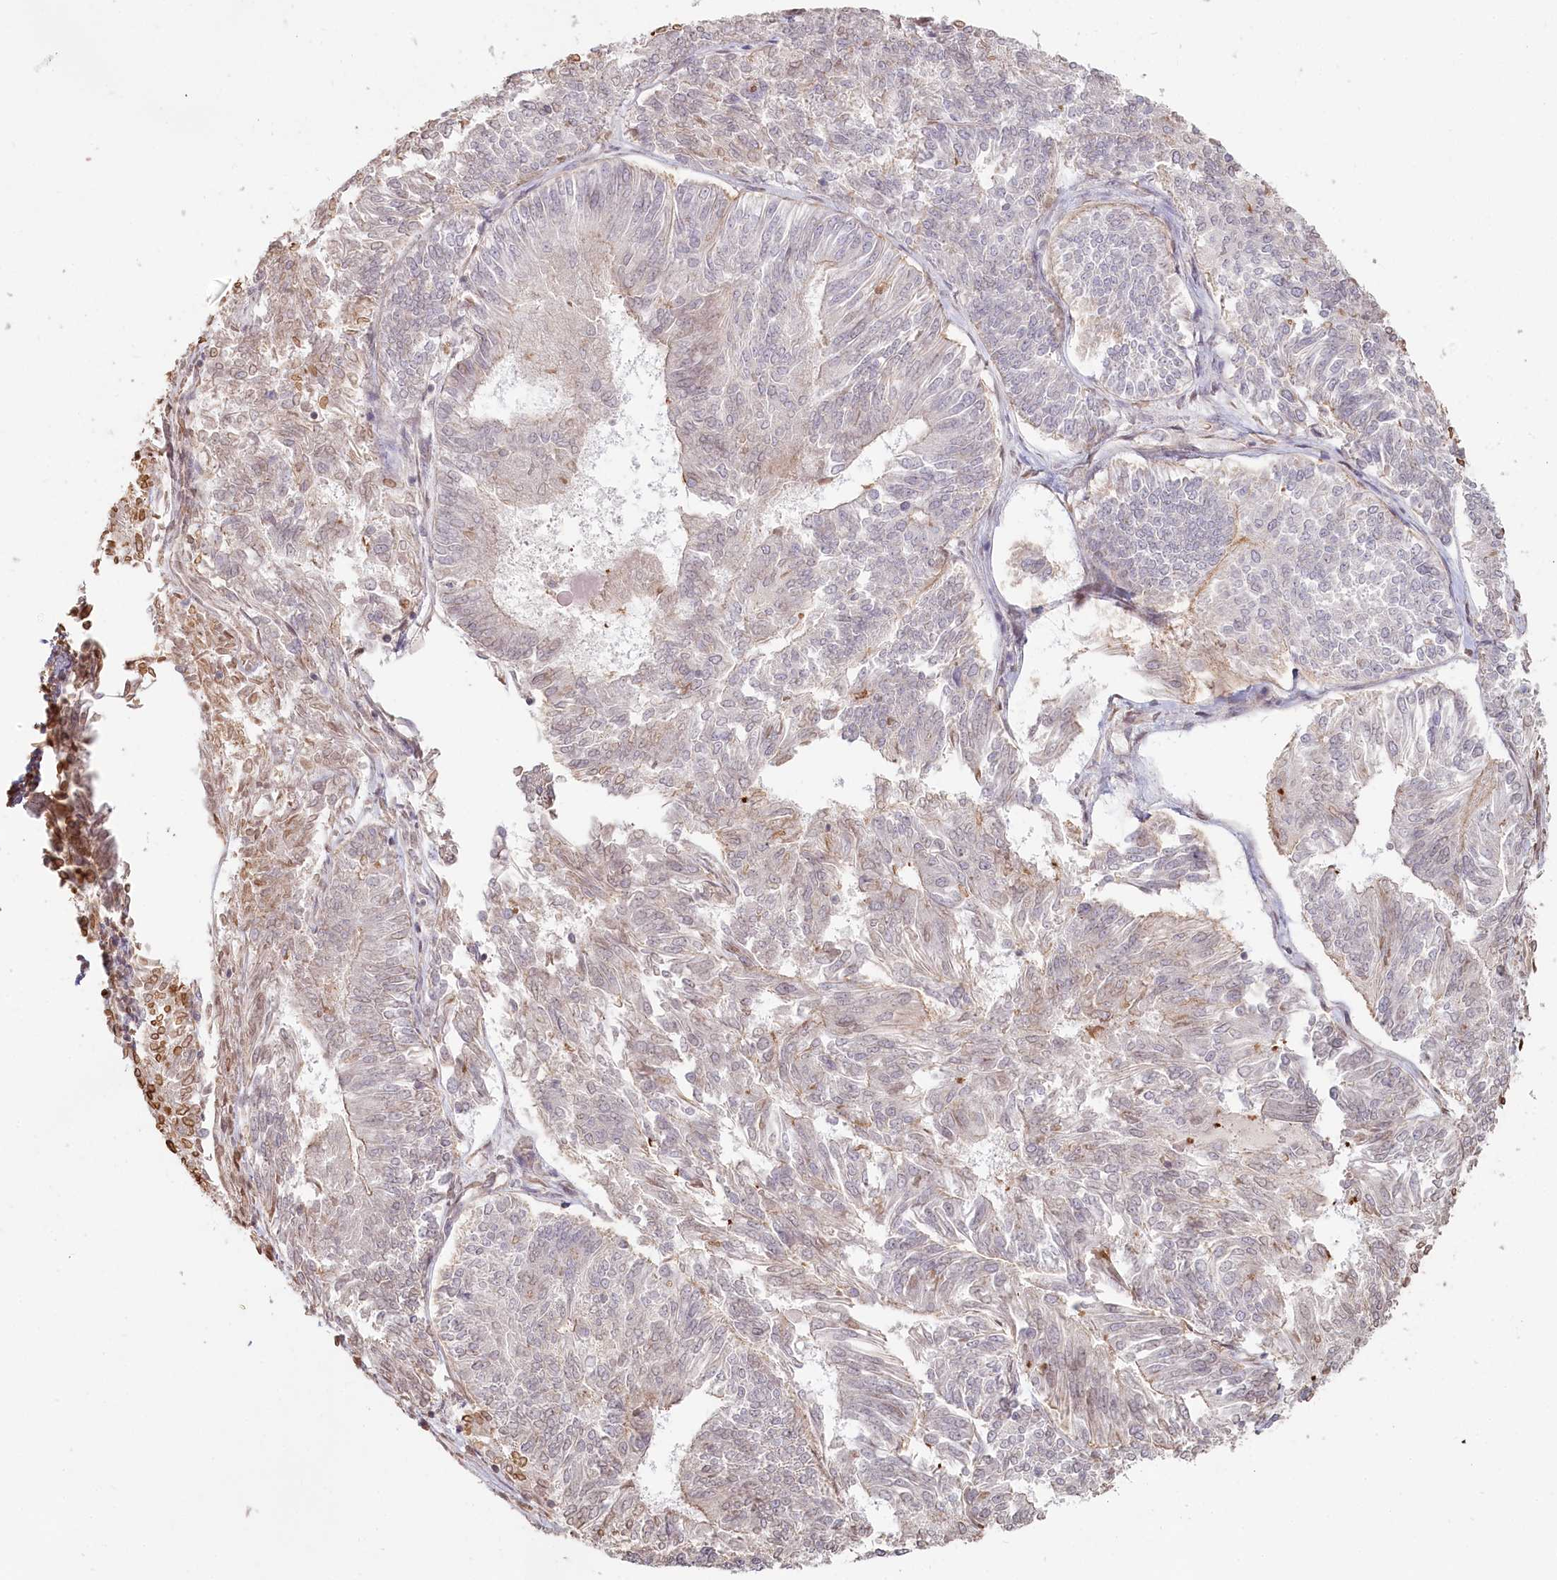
{"staining": {"intensity": "moderate", "quantity": "<25%", "location": "cytoplasmic/membranous"}, "tissue": "endometrial cancer", "cell_type": "Tumor cells", "image_type": "cancer", "snomed": [{"axis": "morphology", "description": "Adenocarcinoma, NOS"}, {"axis": "topography", "description": "Endometrium"}], "caption": "Tumor cells demonstrate low levels of moderate cytoplasmic/membranous staining in approximately <25% of cells in endometrial cancer.", "gene": "TCHP", "patient": {"sex": "female", "age": 58}}